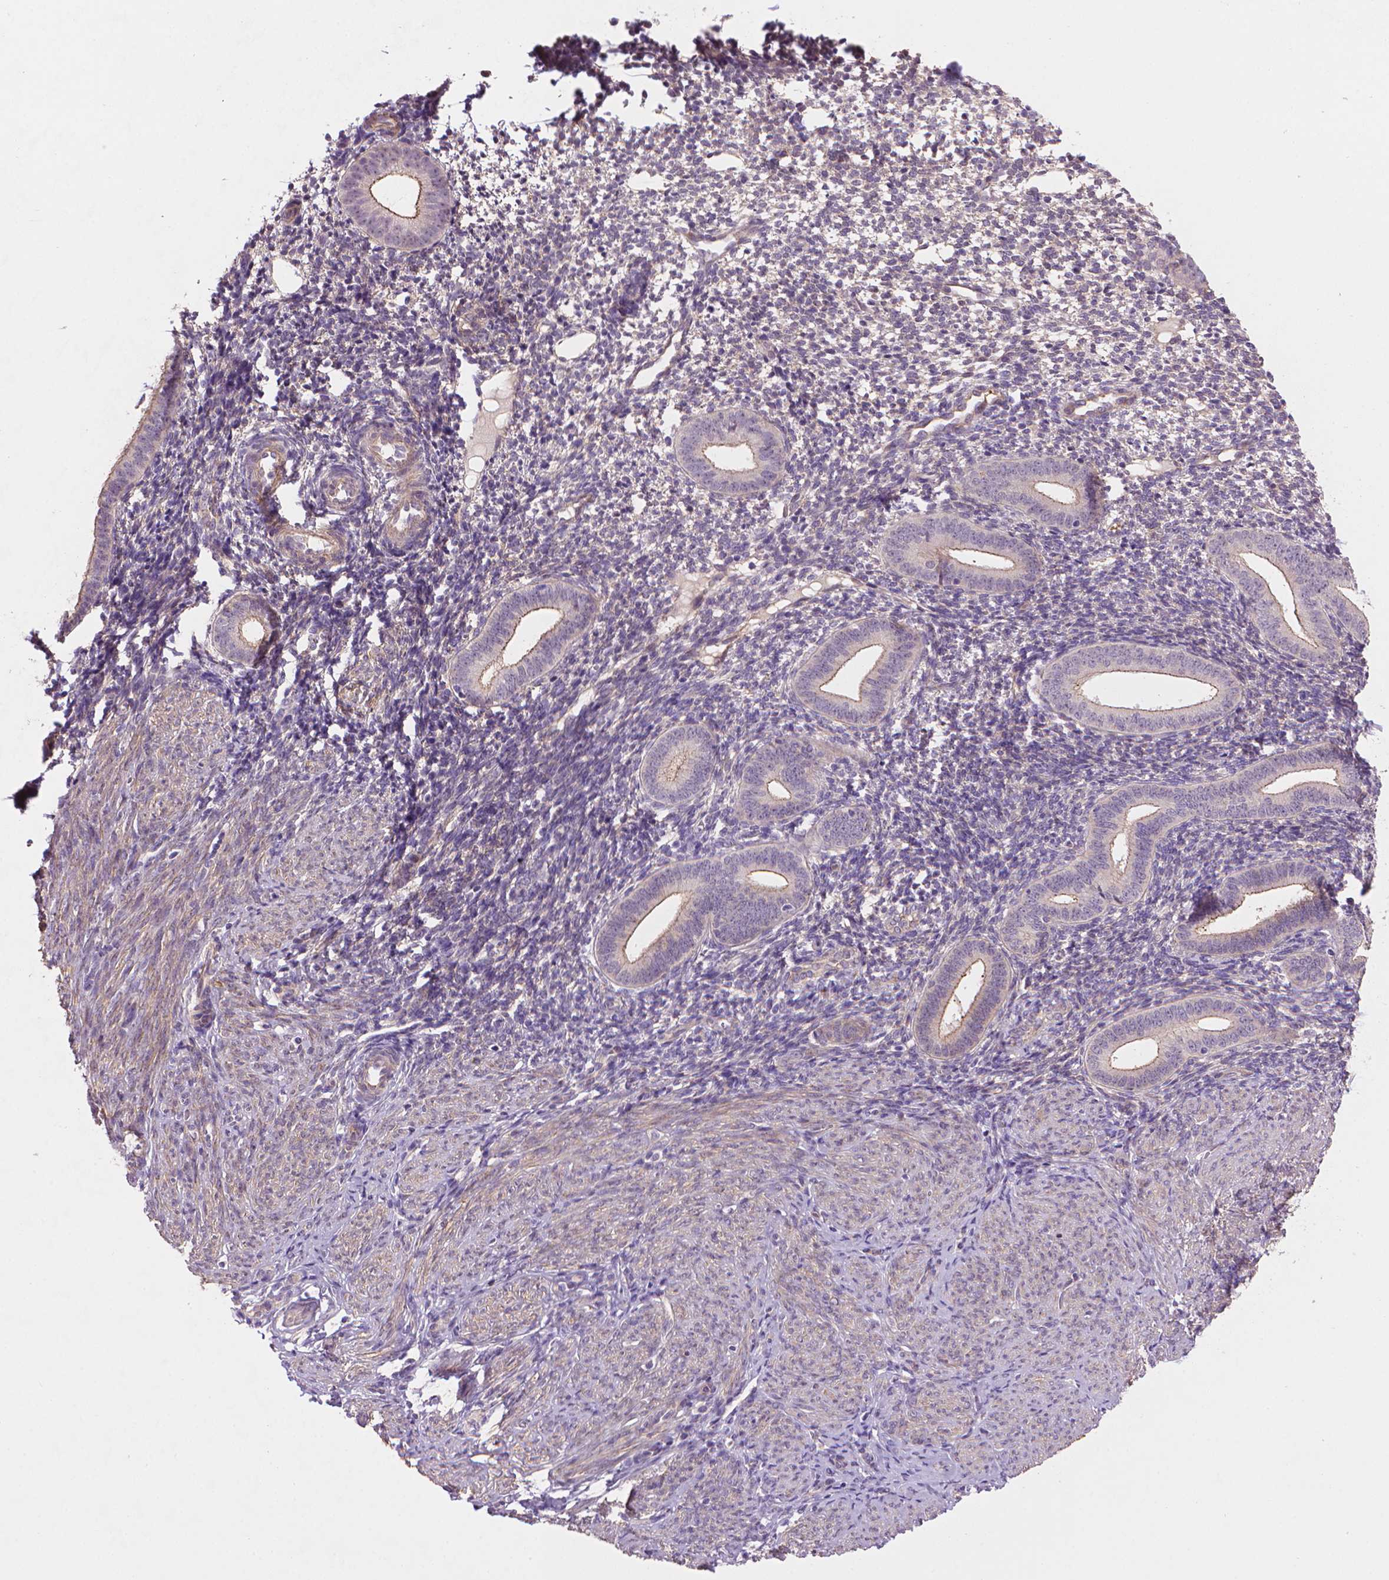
{"staining": {"intensity": "negative", "quantity": "none", "location": "none"}, "tissue": "endometrium", "cell_type": "Cells in endometrial stroma", "image_type": "normal", "snomed": [{"axis": "morphology", "description": "Normal tissue, NOS"}, {"axis": "topography", "description": "Endometrium"}], "caption": "Immunohistochemistry (IHC) micrograph of unremarkable endometrium stained for a protein (brown), which displays no expression in cells in endometrial stroma.", "gene": "AMMECR1L", "patient": {"sex": "female", "age": 40}}